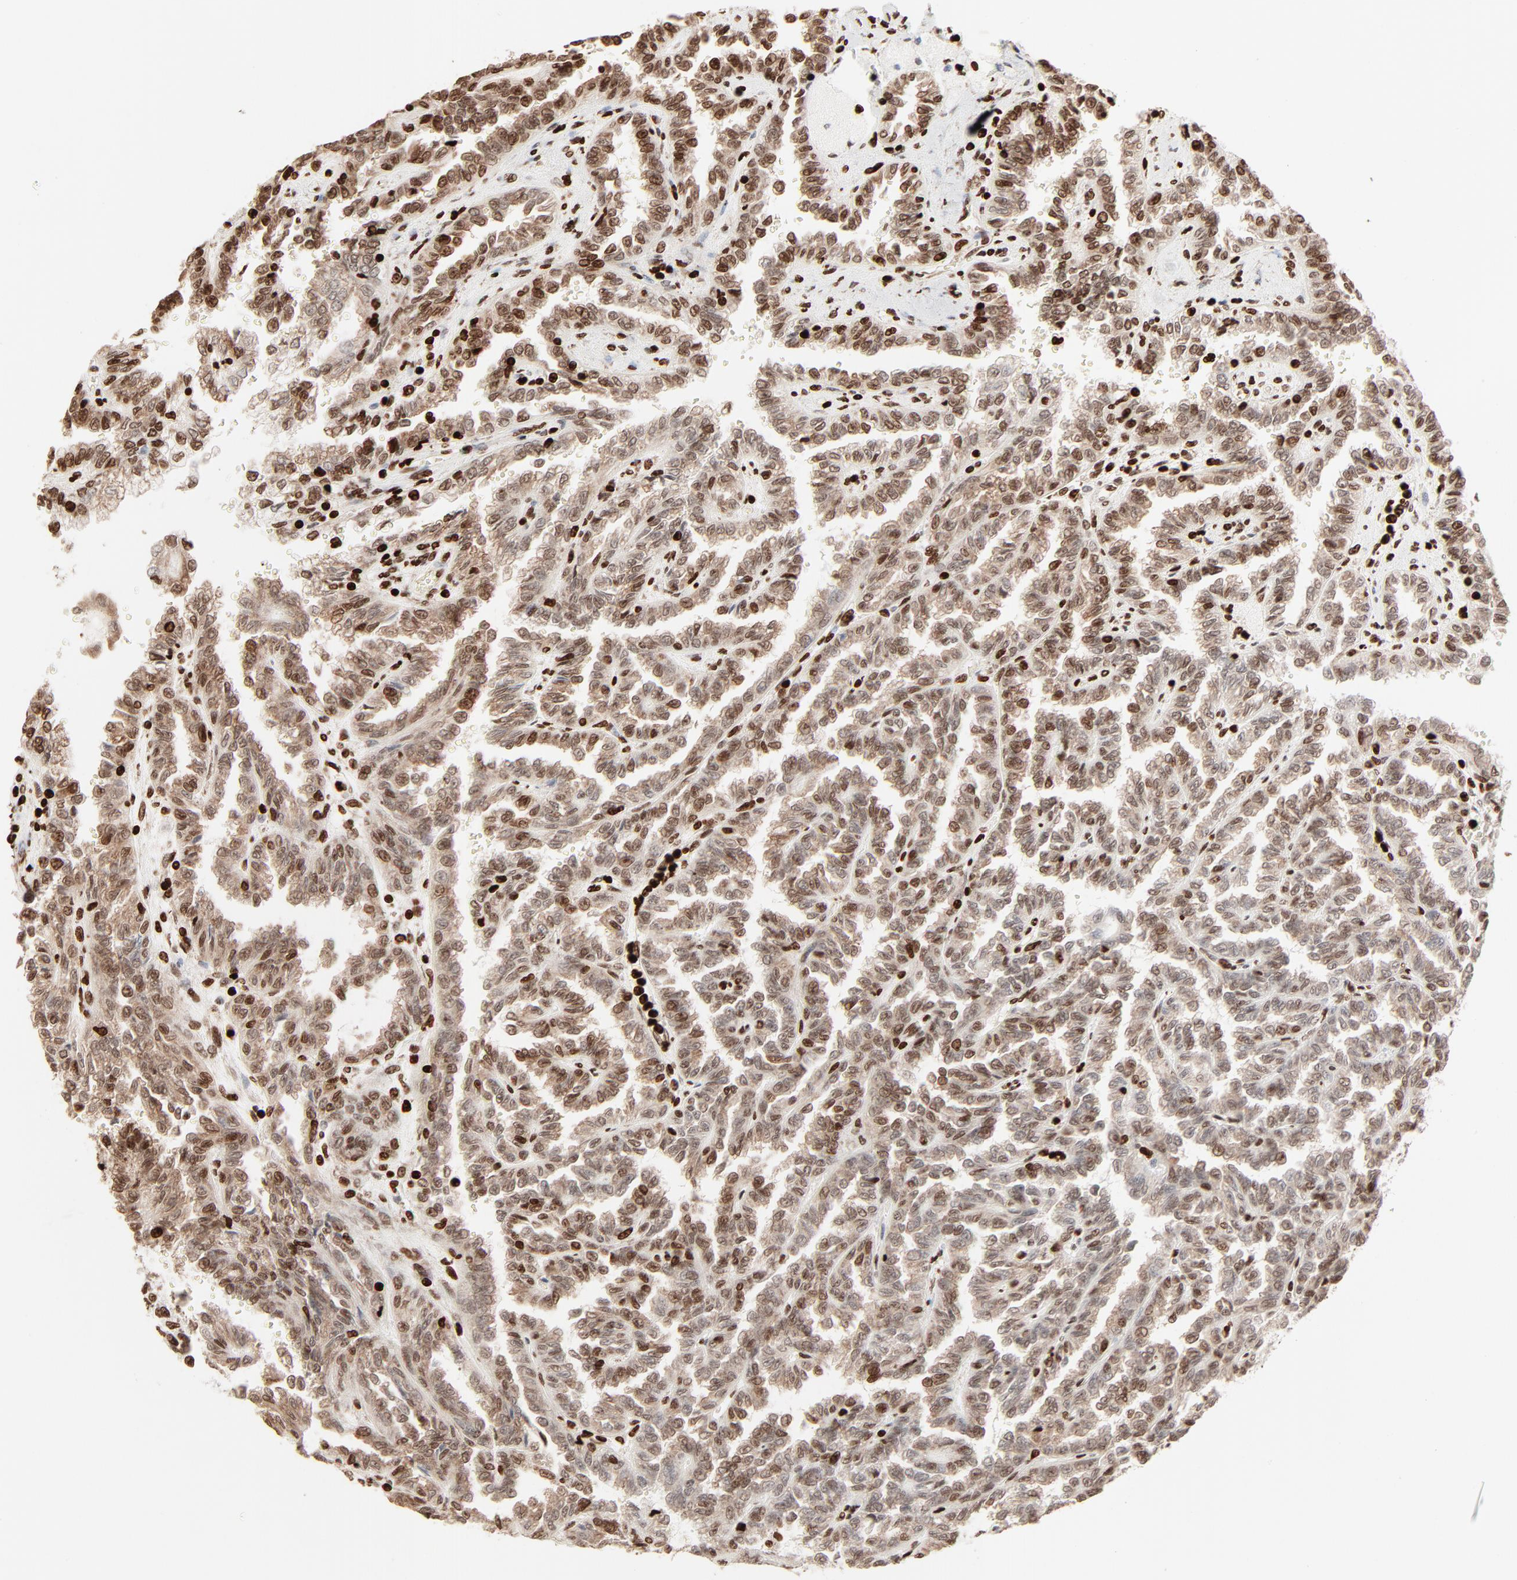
{"staining": {"intensity": "moderate", "quantity": ">75%", "location": "nuclear"}, "tissue": "renal cancer", "cell_type": "Tumor cells", "image_type": "cancer", "snomed": [{"axis": "morphology", "description": "Inflammation, NOS"}, {"axis": "morphology", "description": "Adenocarcinoma, NOS"}, {"axis": "topography", "description": "Kidney"}], "caption": "Tumor cells exhibit medium levels of moderate nuclear expression in approximately >75% of cells in human renal cancer (adenocarcinoma).", "gene": "HMGB2", "patient": {"sex": "male", "age": 68}}